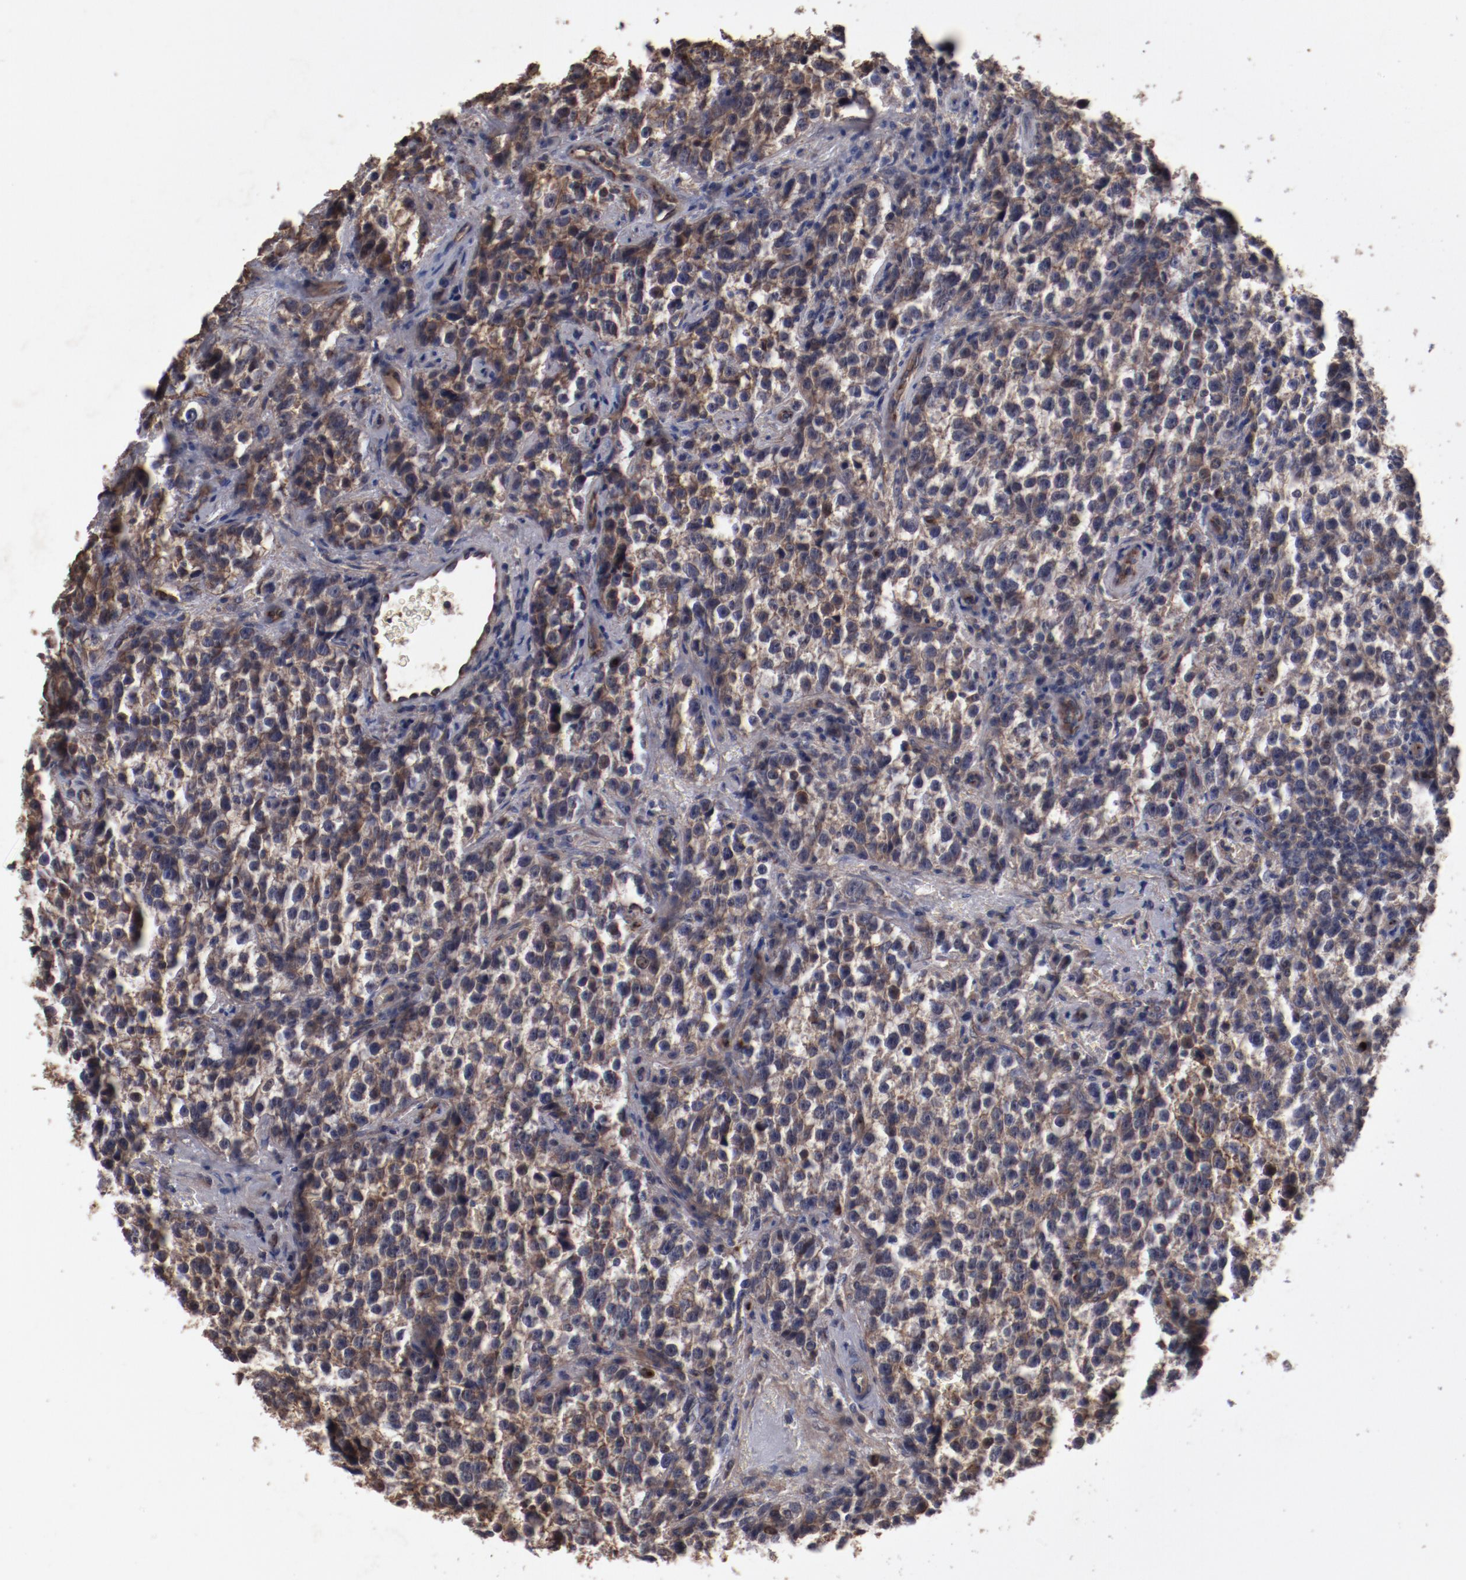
{"staining": {"intensity": "moderate", "quantity": ">75%", "location": "cytoplasmic/membranous"}, "tissue": "testis cancer", "cell_type": "Tumor cells", "image_type": "cancer", "snomed": [{"axis": "morphology", "description": "Seminoma, NOS"}, {"axis": "topography", "description": "Testis"}], "caption": "Immunohistochemical staining of human testis seminoma exhibits medium levels of moderate cytoplasmic/membranous protein staining in approximately >75% of tumor cells. The staining is performed using DAB brown chromogen to label protein expression. The nuclei are counter-stained blue using hematoxylin.", "gene": "DIPK2B", "patient": {"sex": "male", "age": 38}}